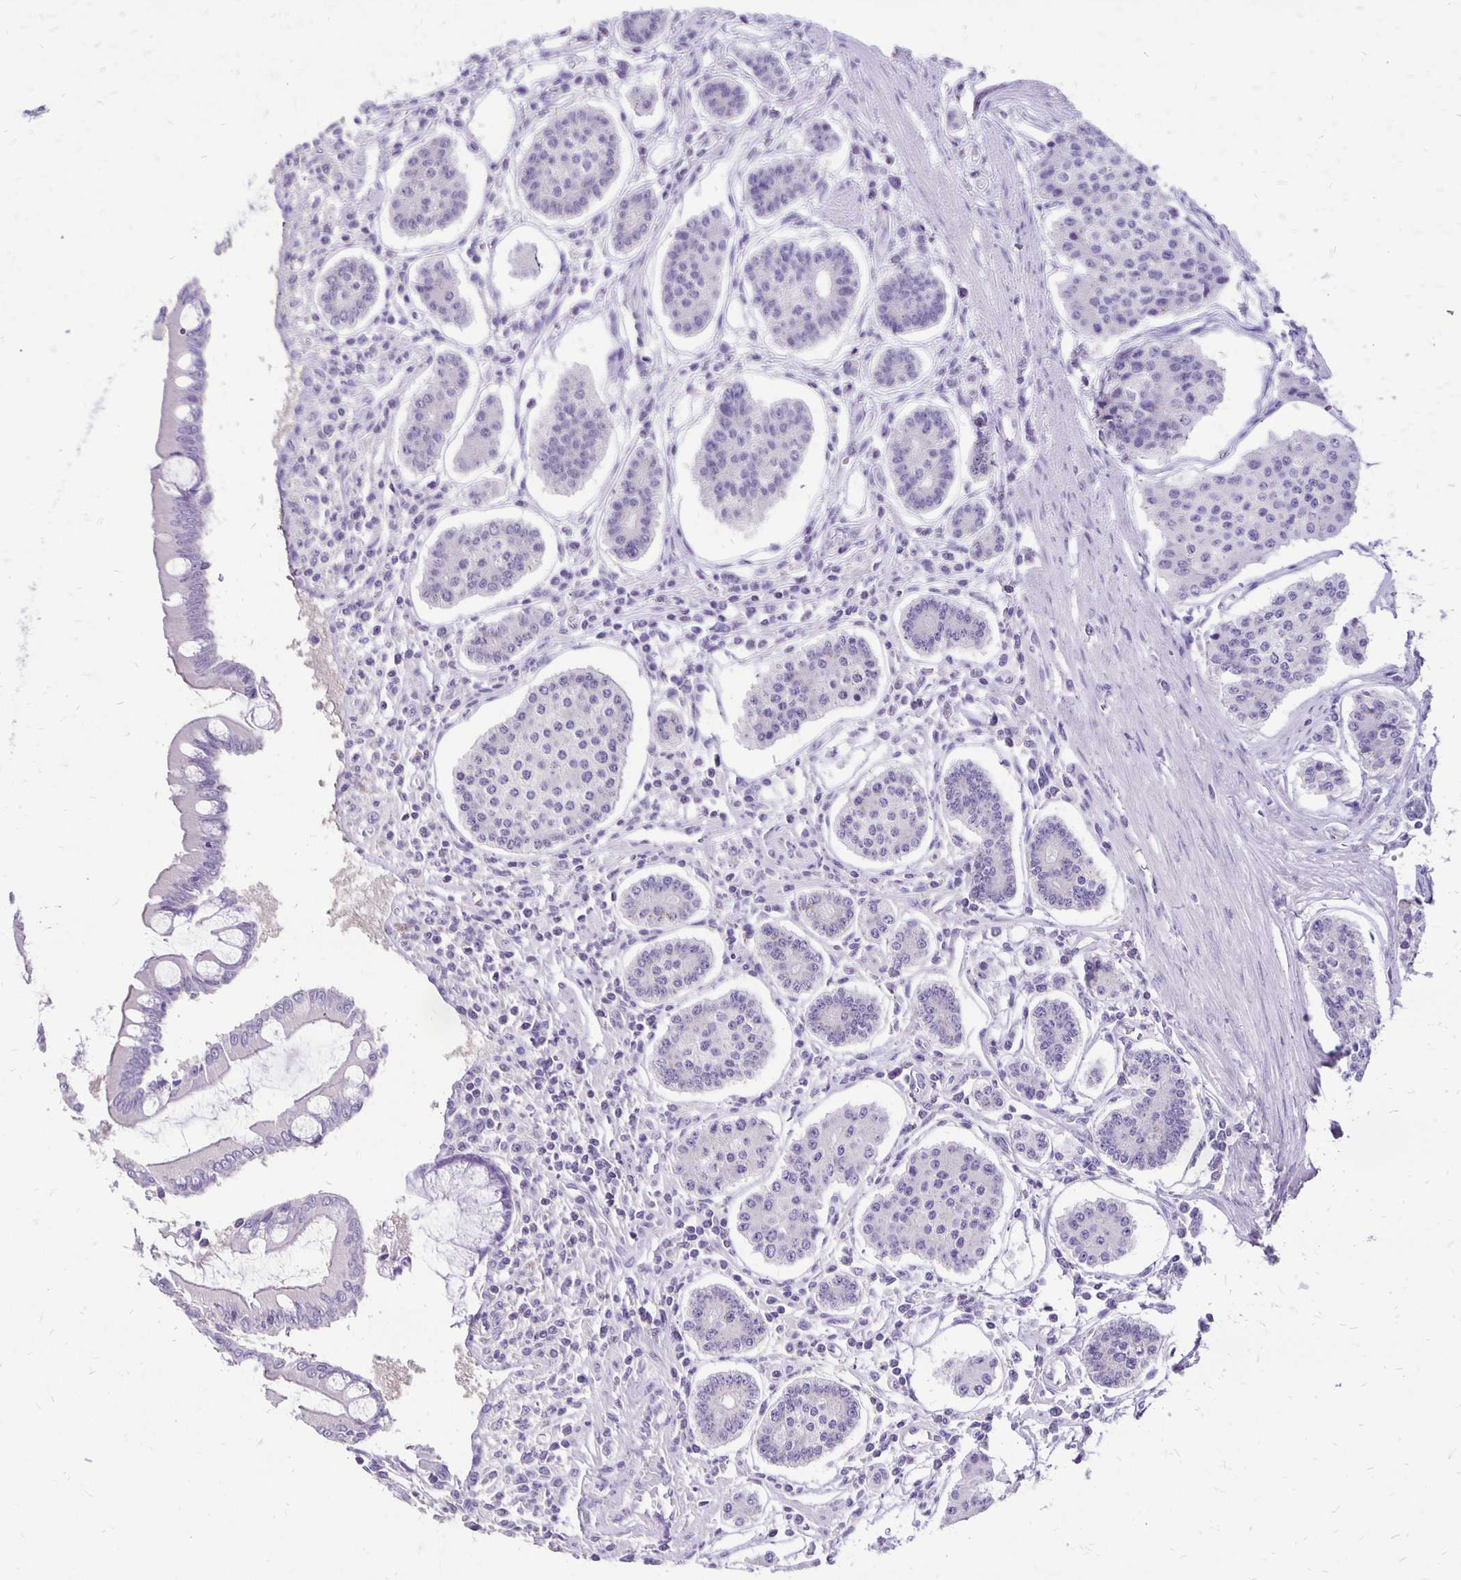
{"staining": {"intensity": "negative", "quantity": "none", "location": "none"}, "tissue": "carcinoid", "cell_type": "Tumor cells", "image_type": "cancer", "snomed": [{"axis": "morphology", "description": "Carcinoid, malignant, NOS"}, {"axis": "topography", "description": "Small intestine"}], "caption": "Human carcinoid stained for a protein using IHC shows no expression in tumor cells.", "gene": "ANKRD45", "patient": {"sex": "female", "age": 65}}